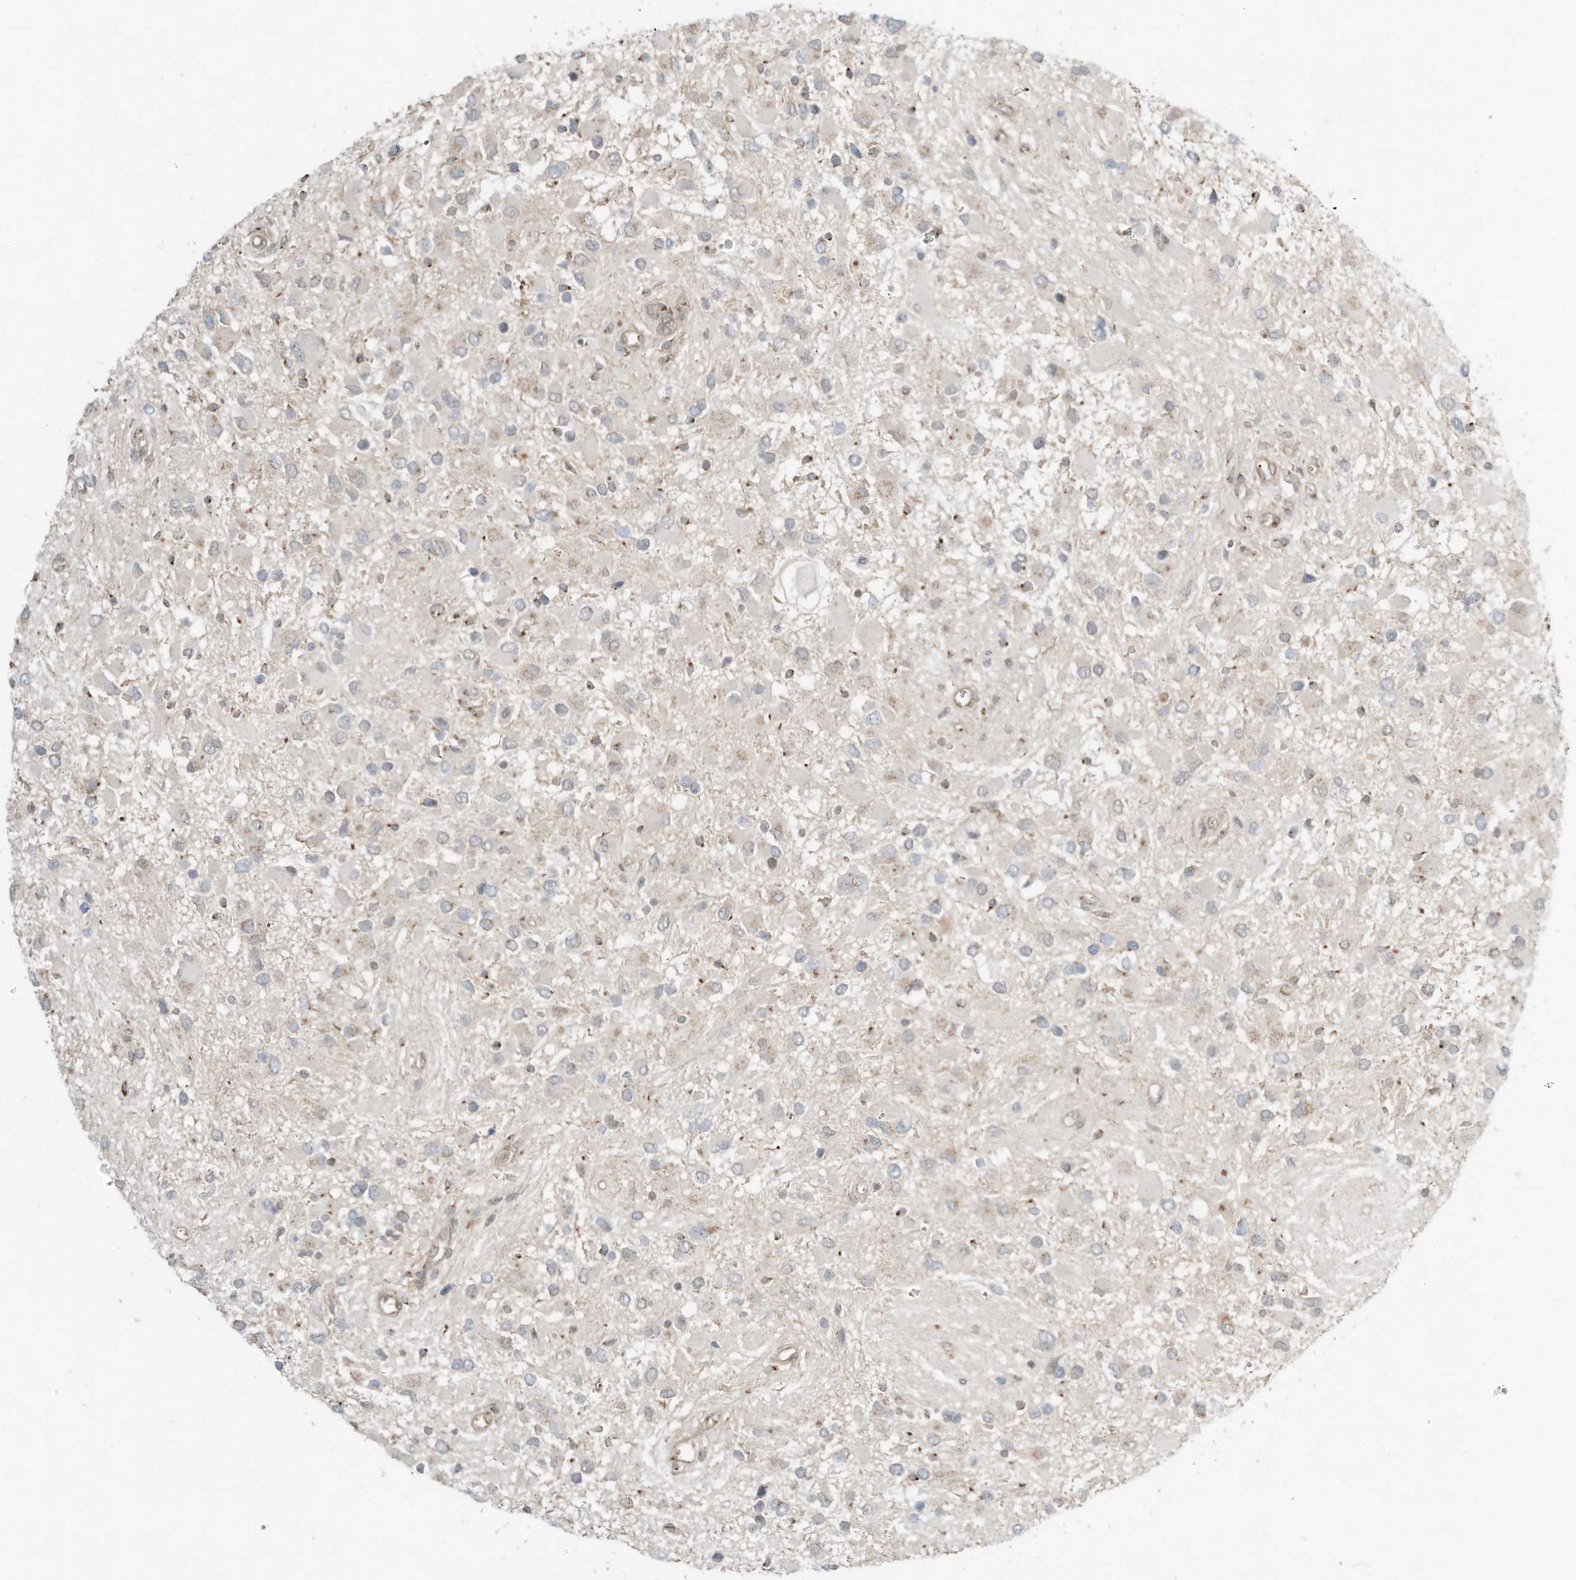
{"staining": {"intensity": "weak", "quantity": "<25%", "location": "cytoplasmic/membranous"}, "tissue": "glioma", "cell_type": "Tumor cells", "image_type": "cancer", "snomed": [{"axis": "morphology", "description": "Glioma, malignant, High grade"}, {"axis": "topography", "description": "Brain"}], "caption": "The immunohistochemistry (IHC) image has no significant positivity in tumor cells of glioma tissue.", "gene": "CUX1", "patient": {"sex": "male", "age": 53}}